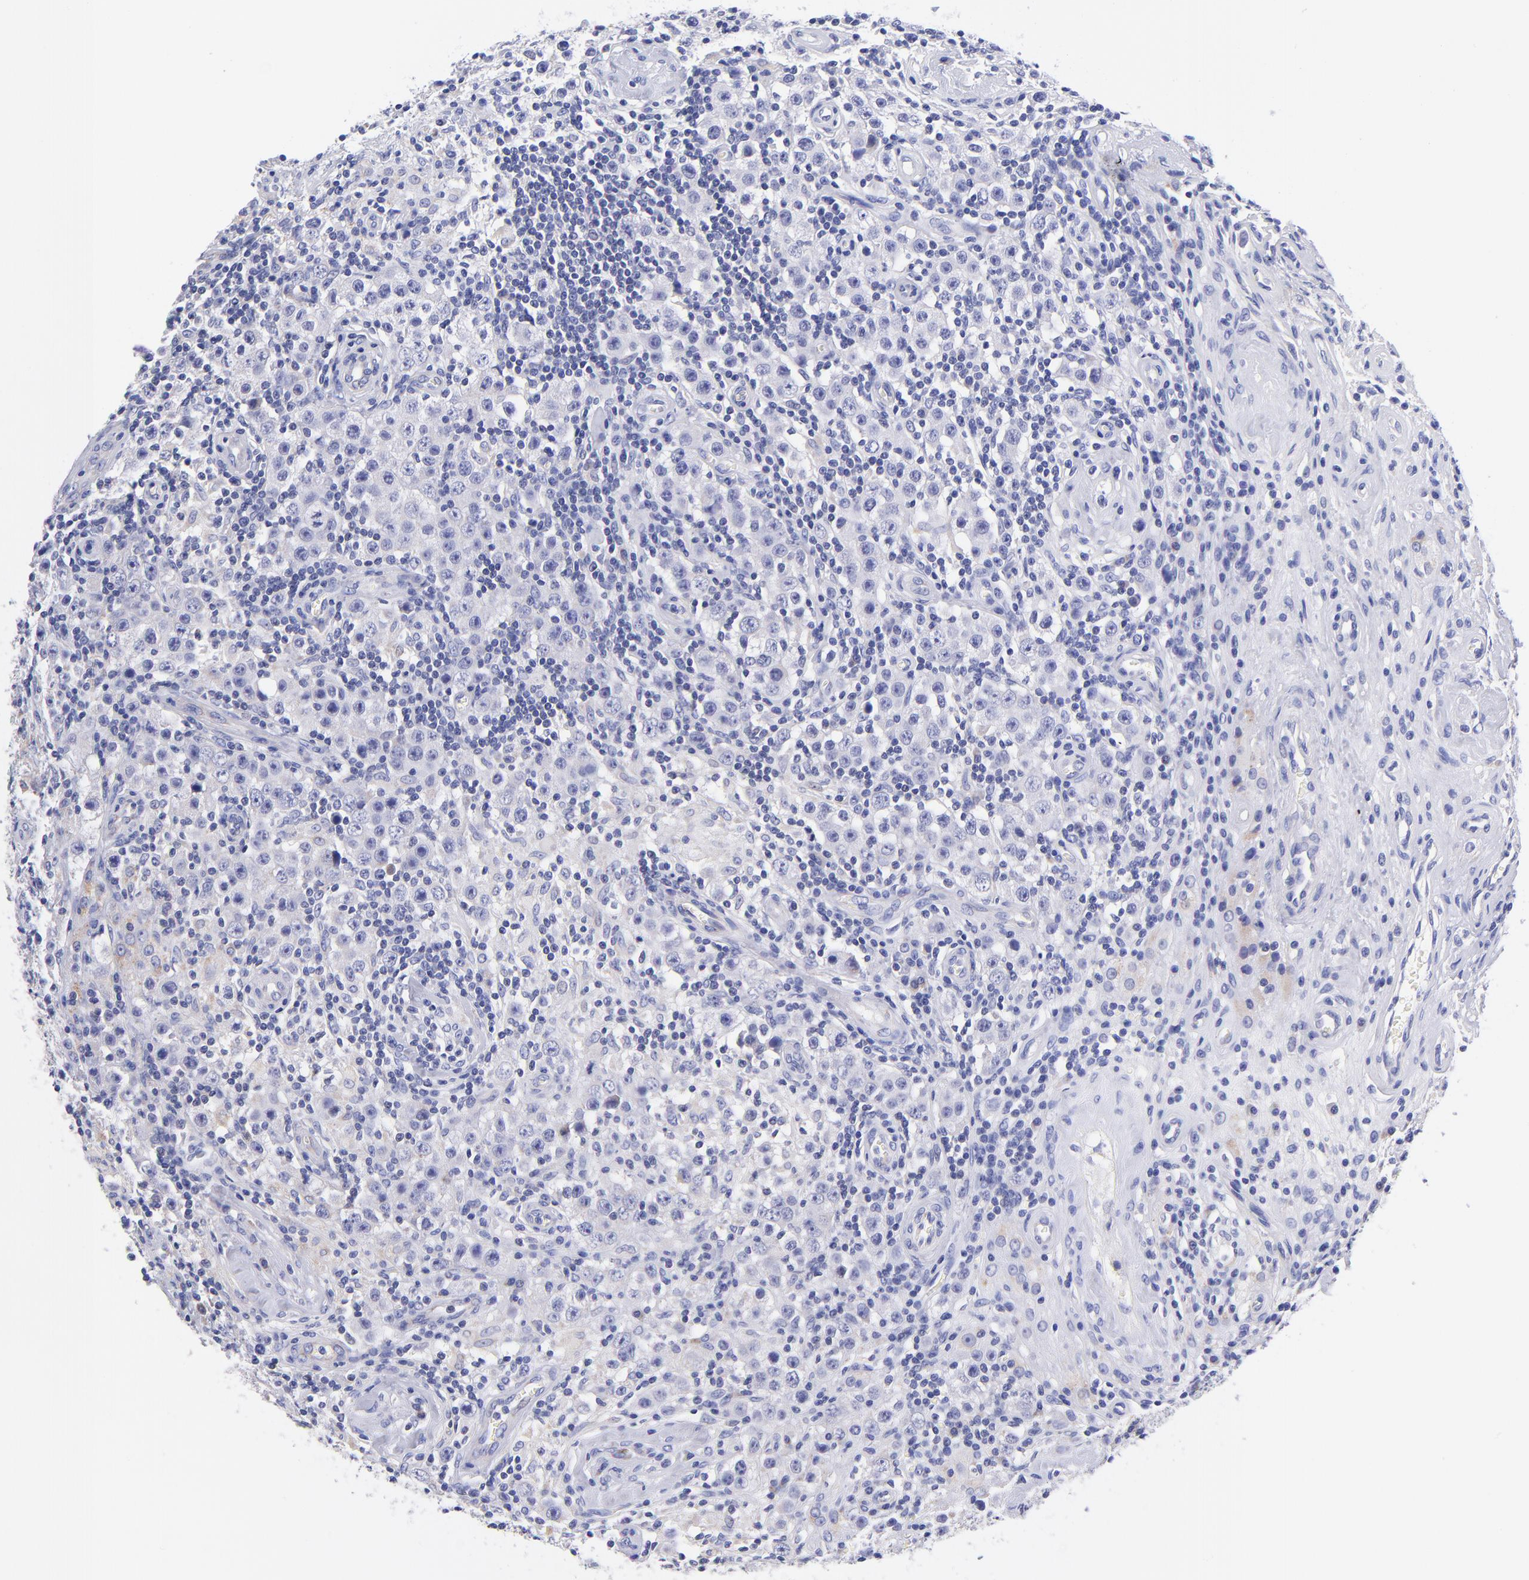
{"staining": {"intensity": "weak", "quantity": "<25%", "location": "cytoplasmic/membranous"}, "tissue": "testis cancer", "cell_type": "Tumor cells", "image_type": "cancer", "snomed": [{"axis": "morphology", "description": "Seminoma, NOS"}, {"axis": "topography", "description": "Testis"}], "caption": "Seminoma (testis) was stained to show a protein in brown. There is no significant positivity in tumor cells. (Stains: DAB (3,3'-diaminobenzidine) IHC with hematoxylin counter stain, Microscopy: brightfield microscopy at high magnification).", "gene": "NDUFB7", "patient": {"sex": "male", "age": 32}}